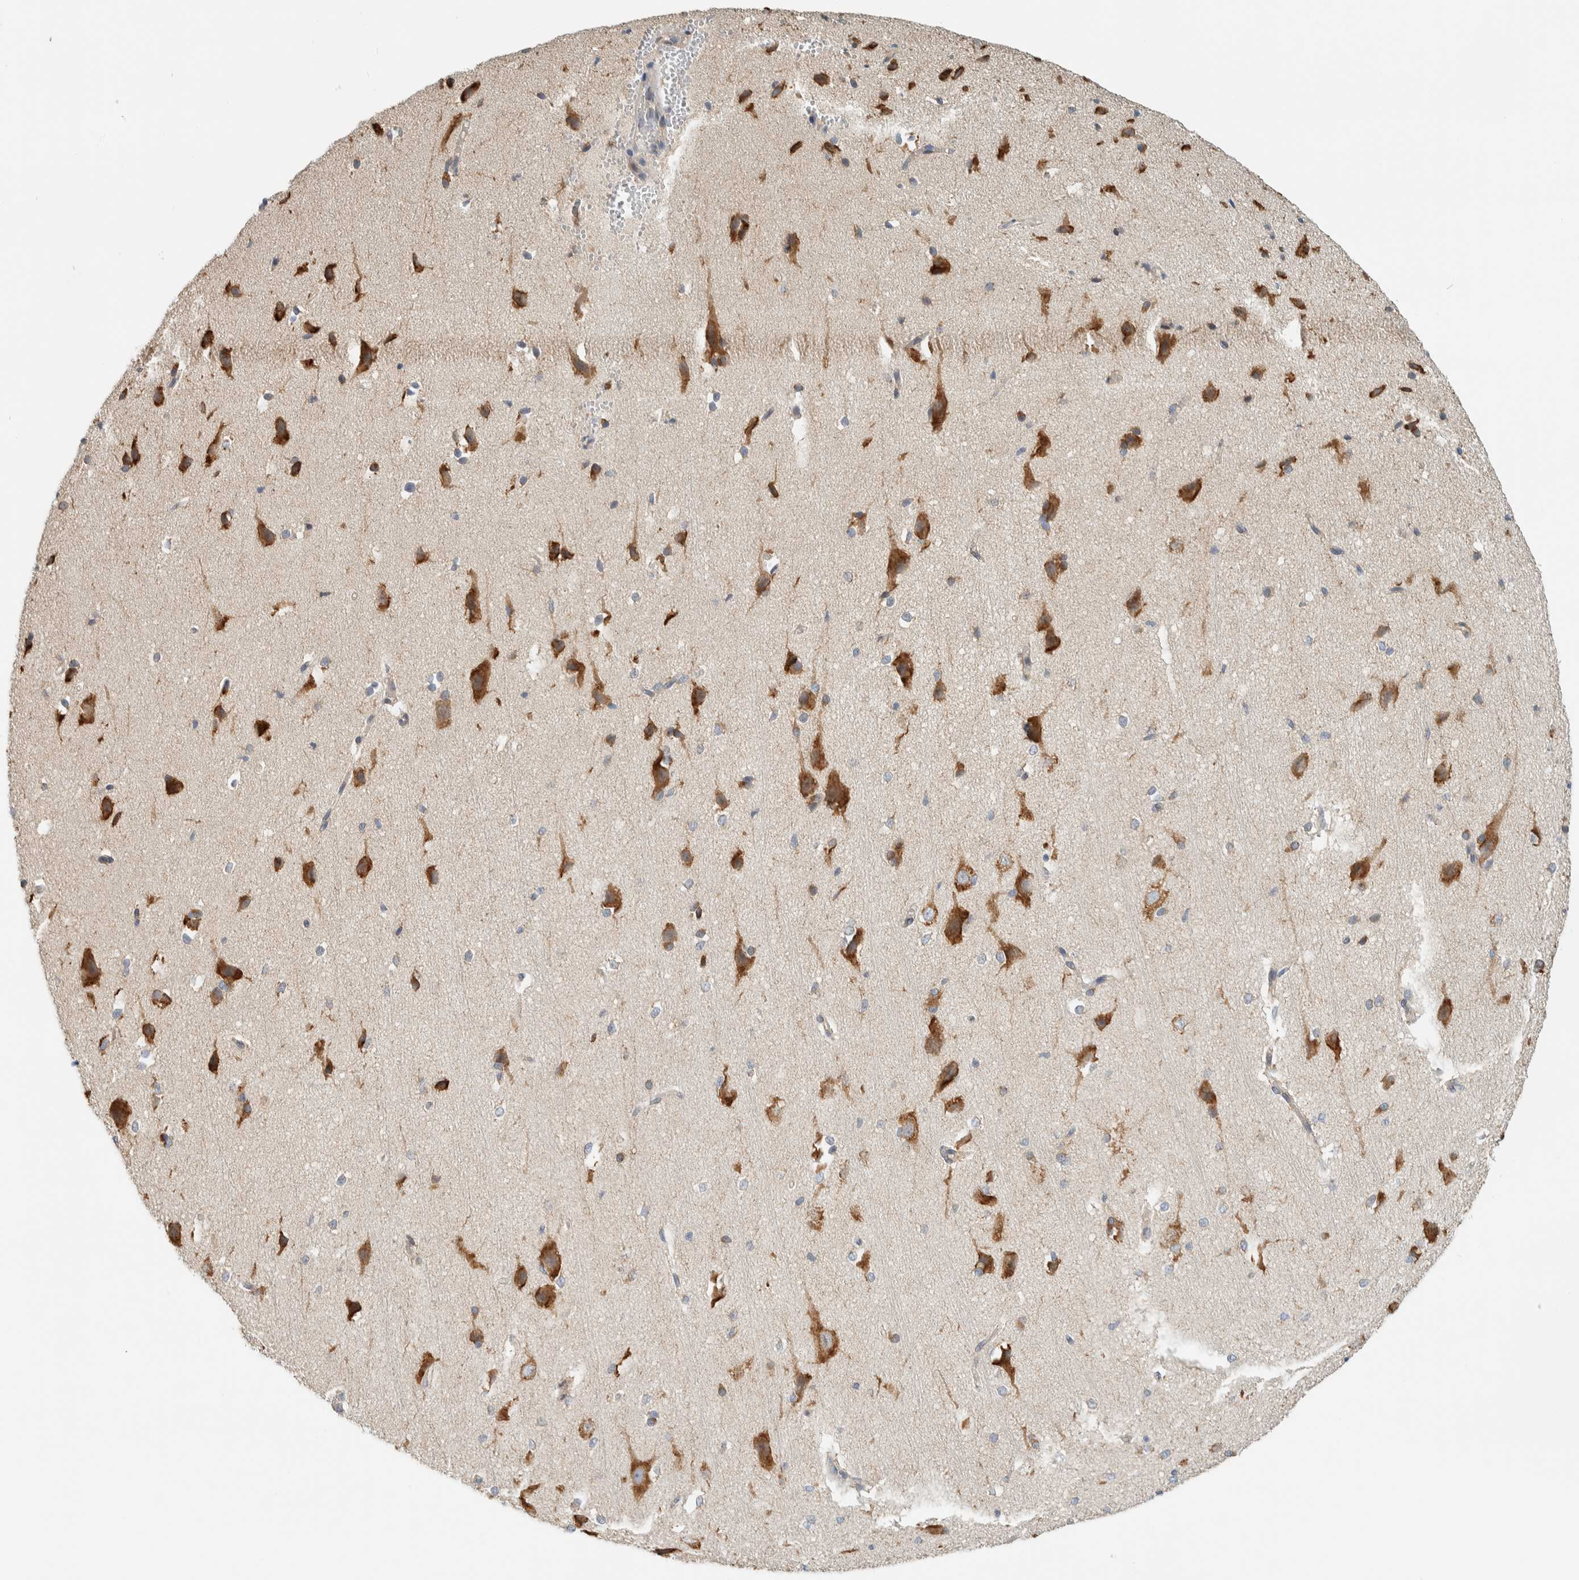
{"staining": {"intensity": "weak", "quantity": "<25%", "location": "cytoplasmic/membranous"}, "tissue": "cerebral cortex", "cell_type": "Endothelial cells", "image_type": "normal", "snomed": [{"axis": "morphology", "description": "Normal tissue, NOS"}, {"axis": "morphology", "description": "Developmental malformation"}, {"axis": "topography", "description": "Cerebral cortex"}], "caption": "IHC image of unremarkable cerebral cortex: cerebral cortex stained with DAB (3,3'-diaminobenzidine) shows no significant protein staining in endothelial cells.", "gene": "CCDC57", "patient": {"sex": "female", "age": 30}}